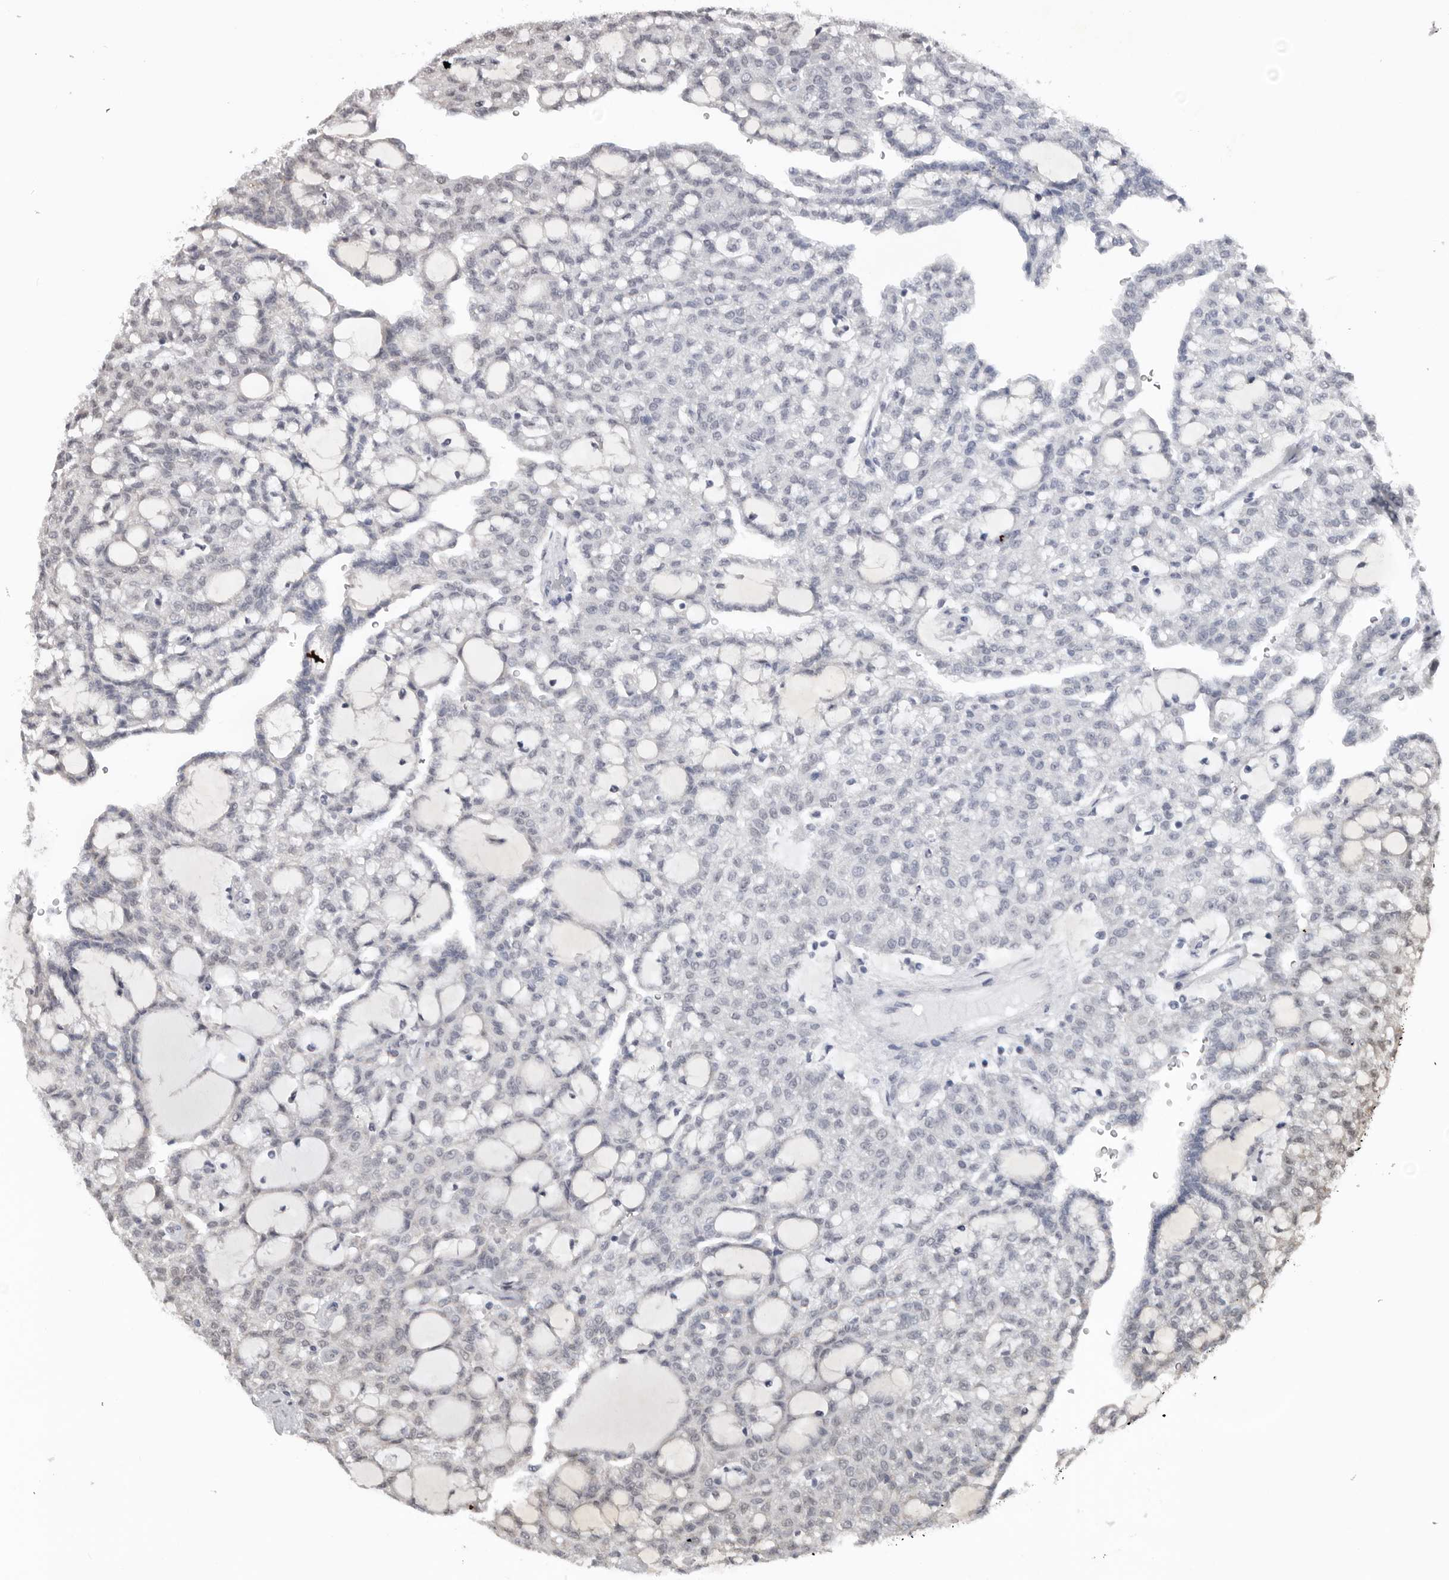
{"staining": {"intensity": "weak", "quantity": "<25%", "location": "nuclear"}, "tissue": "renal cancer", "cell_type": "Tumor cells", "image_type": "cancer", "snomed": [{"axis": "morphology", "description": "Adenocarcinoma, NOS"}, {"axis": "topography", "description": "Kidney"}], "caption": "IHC histopathology image of human renal adenocarcinoma stained for a protein (brown), which demonstrates no positivity in tumor cells.", "gene": "MOGAT2", "patient": {"sex": "male", "age": 63}}